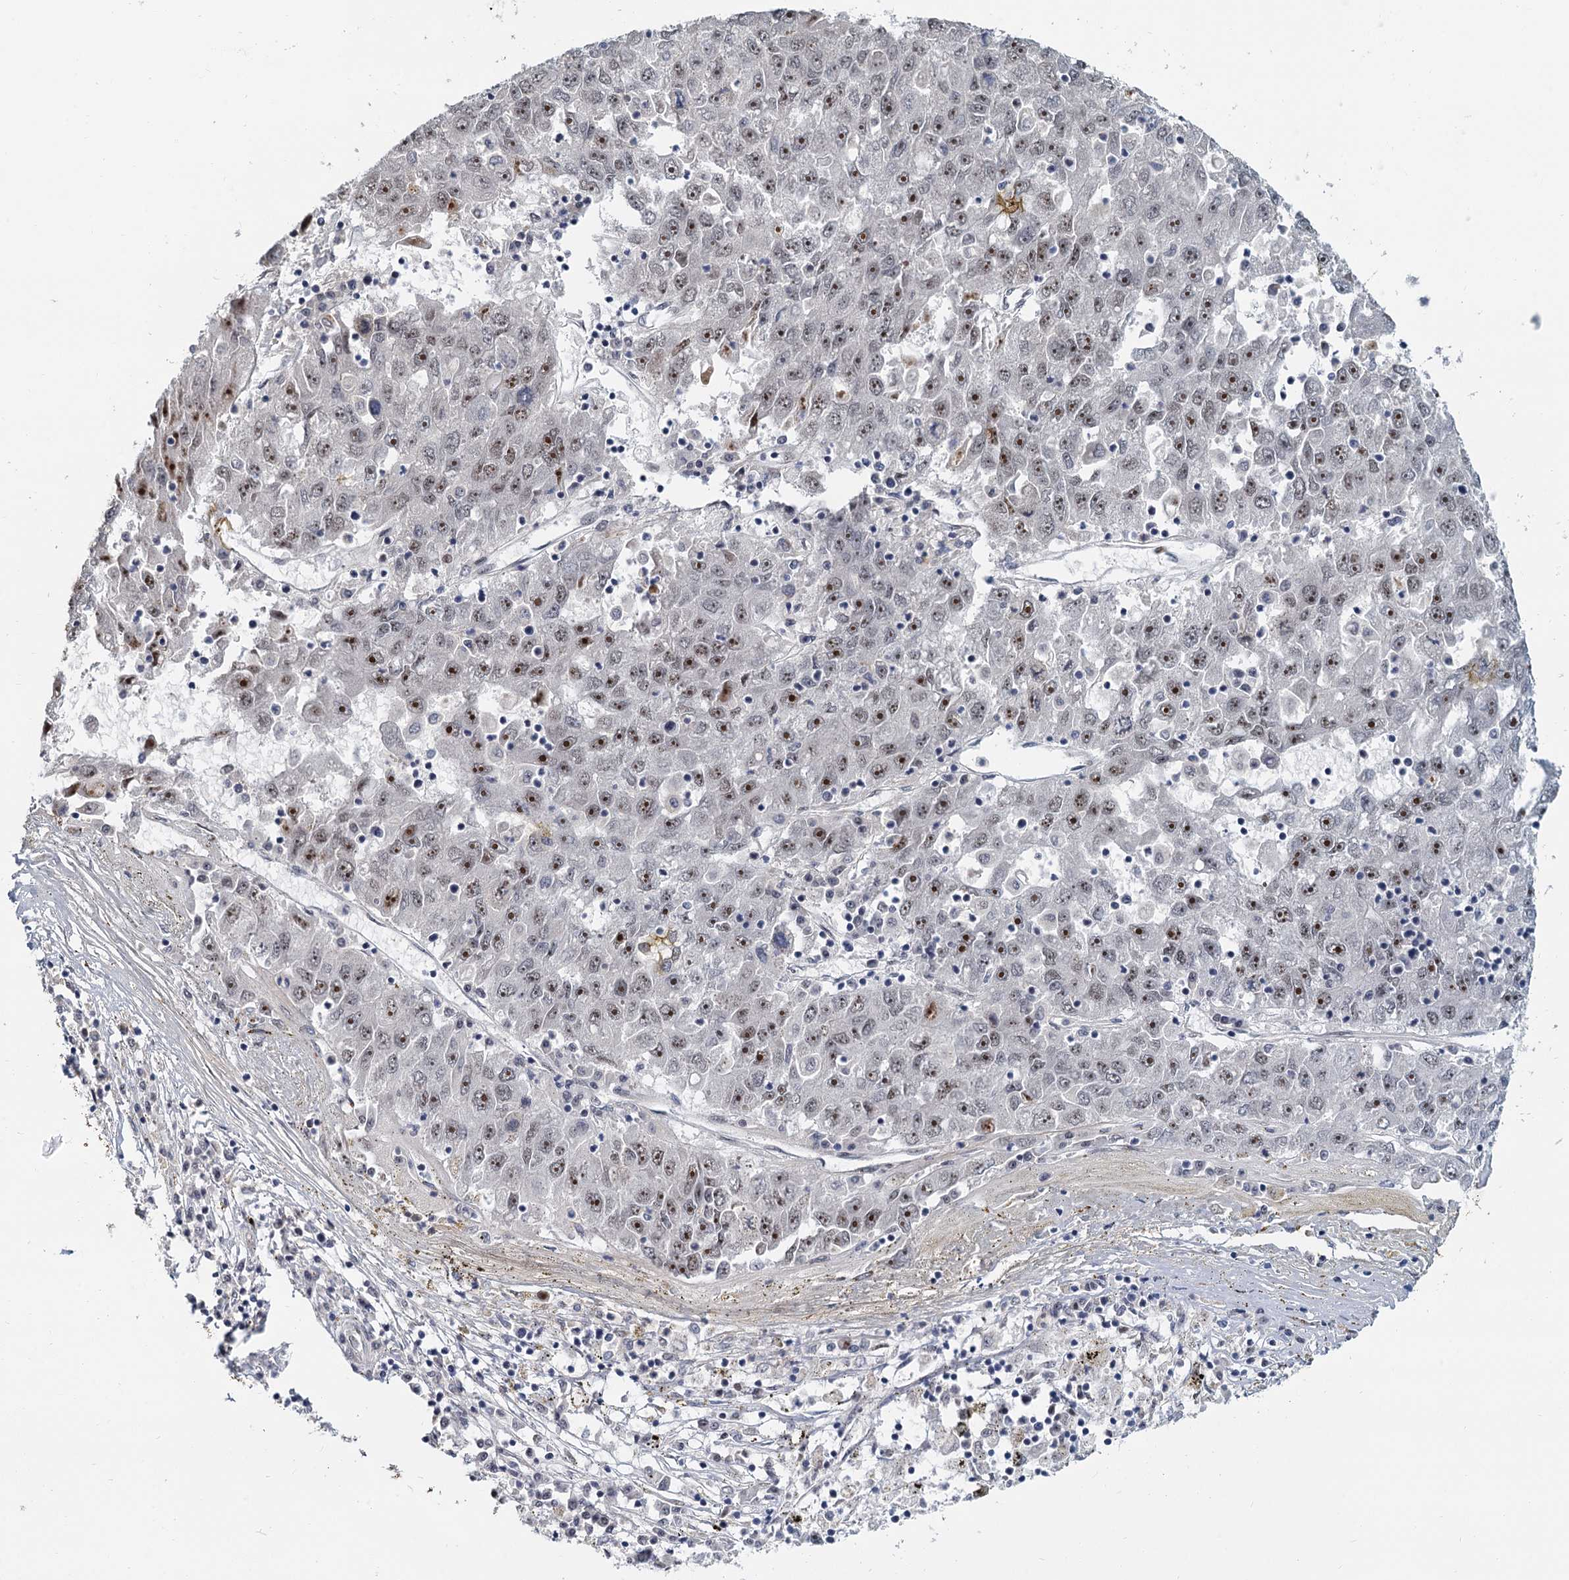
{"staining": {"intensity": "moderate", "quantity": "<25%", "location": "nuclear"}, "tissue": "liver cancer", "cell_type": "Tumor cells", "image_type": "cancer", "snomed": [{"axis": "morphology", "description": "Carcinoma, Hepatocellular, NOS"}, {"axis": "topography", "description": "Liver"}], "caption": "Immunohistochemistry micrograph of neoplastic tissue: liver cancer (hepatocellular carcinoma) stained using immunohistochemistry displays low levels of moderate protein expression localized specifically in the nuclear of tumor cells, appearing as a nuclear brown color.", "gene": "RPRD1A", "patient": {"sex": "male", "age": 49}}